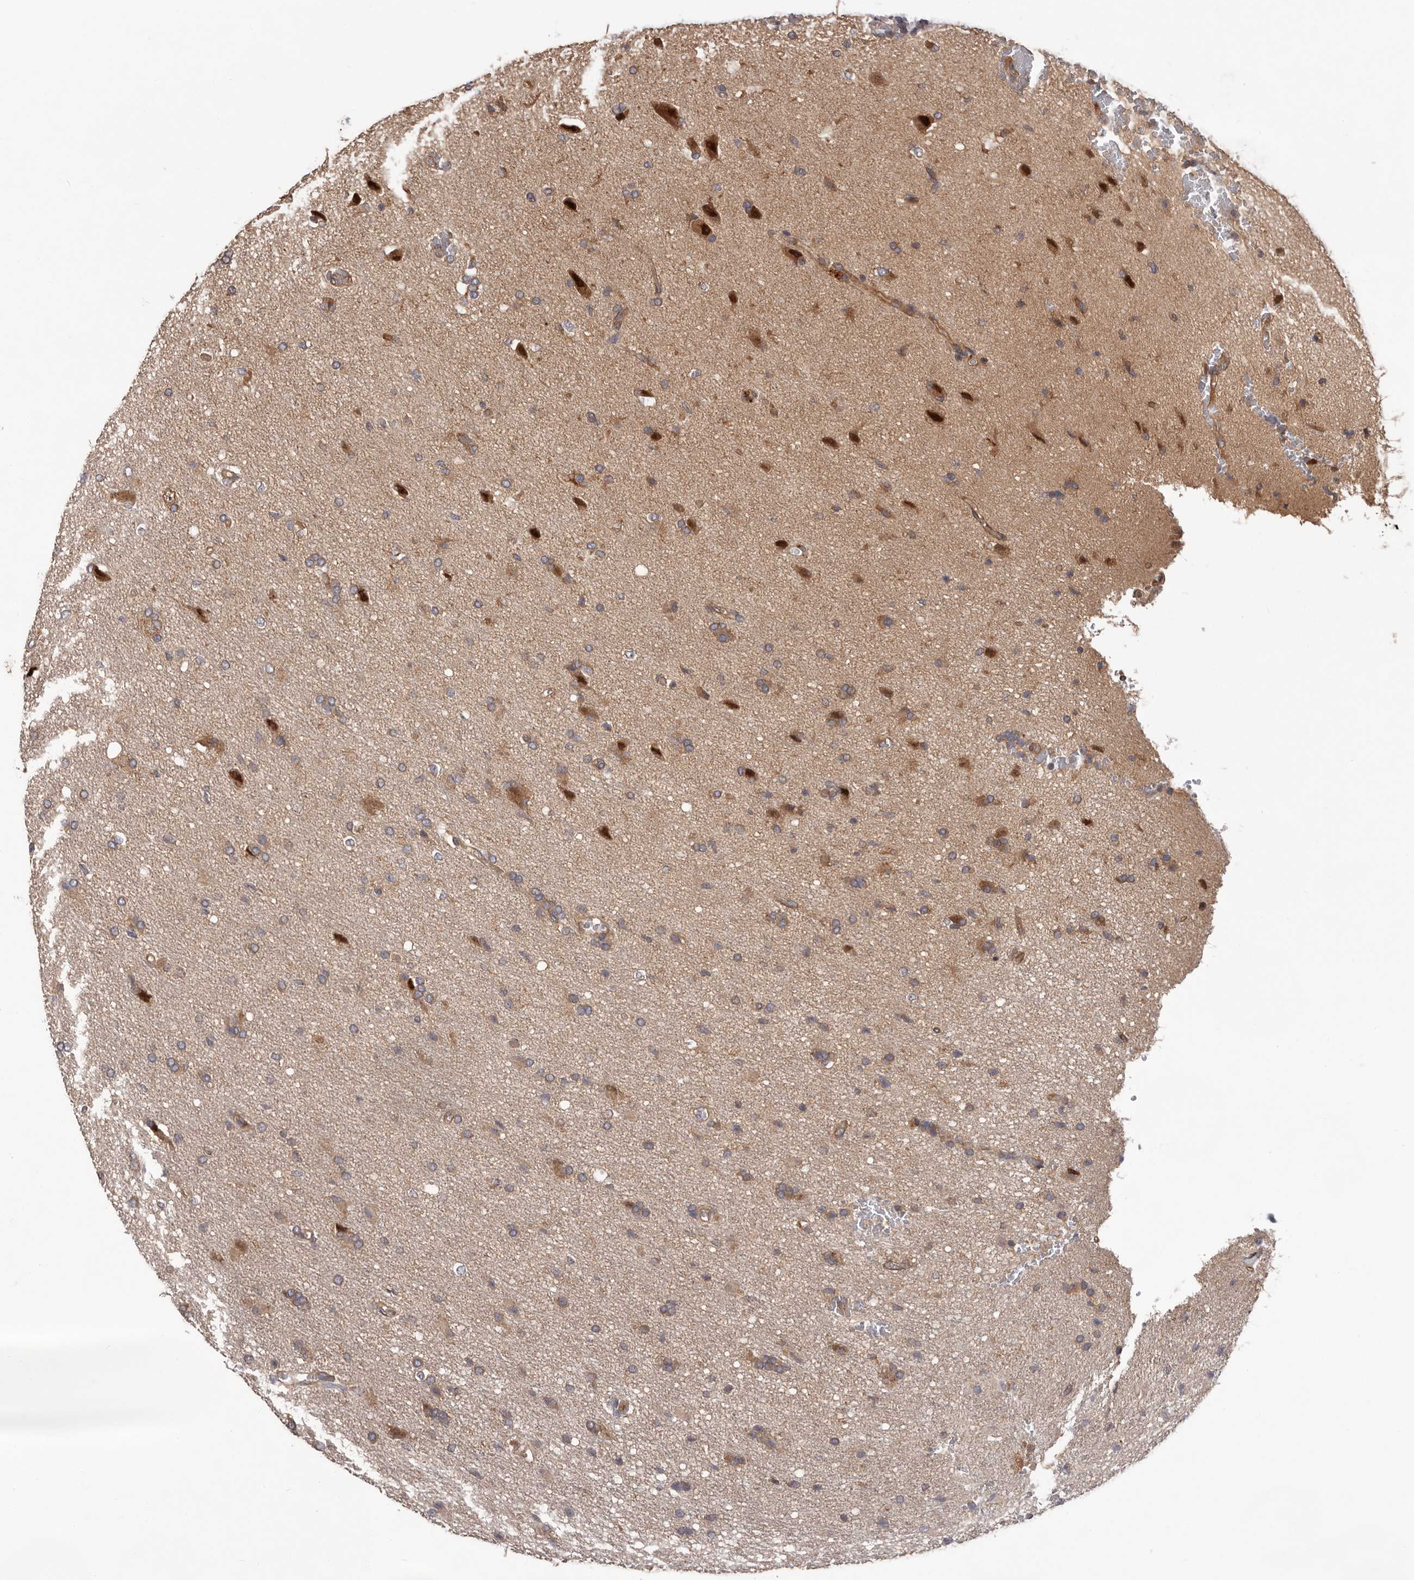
{"staining": {"intensity": "moderate", "quantity": ">75%", "location": "cytoplasmic/membranous"}, "tissue": "glioma", "cell_type": "Tumor cells", "image_type": "cancer", "snomed": [{"axis": "morphology", "description": "Glioma, malignant, High grade"}, {"axis": "topography", "description": "Brain"}], "caption": "The photomicrograph displays immunohistochemical staining of glioma. There is moderate cytoplasmic/membranous expression is present in about >75% of tumor cells.", "gene": "VPS37A", "patient": {"sex": "female", "age": 57}}